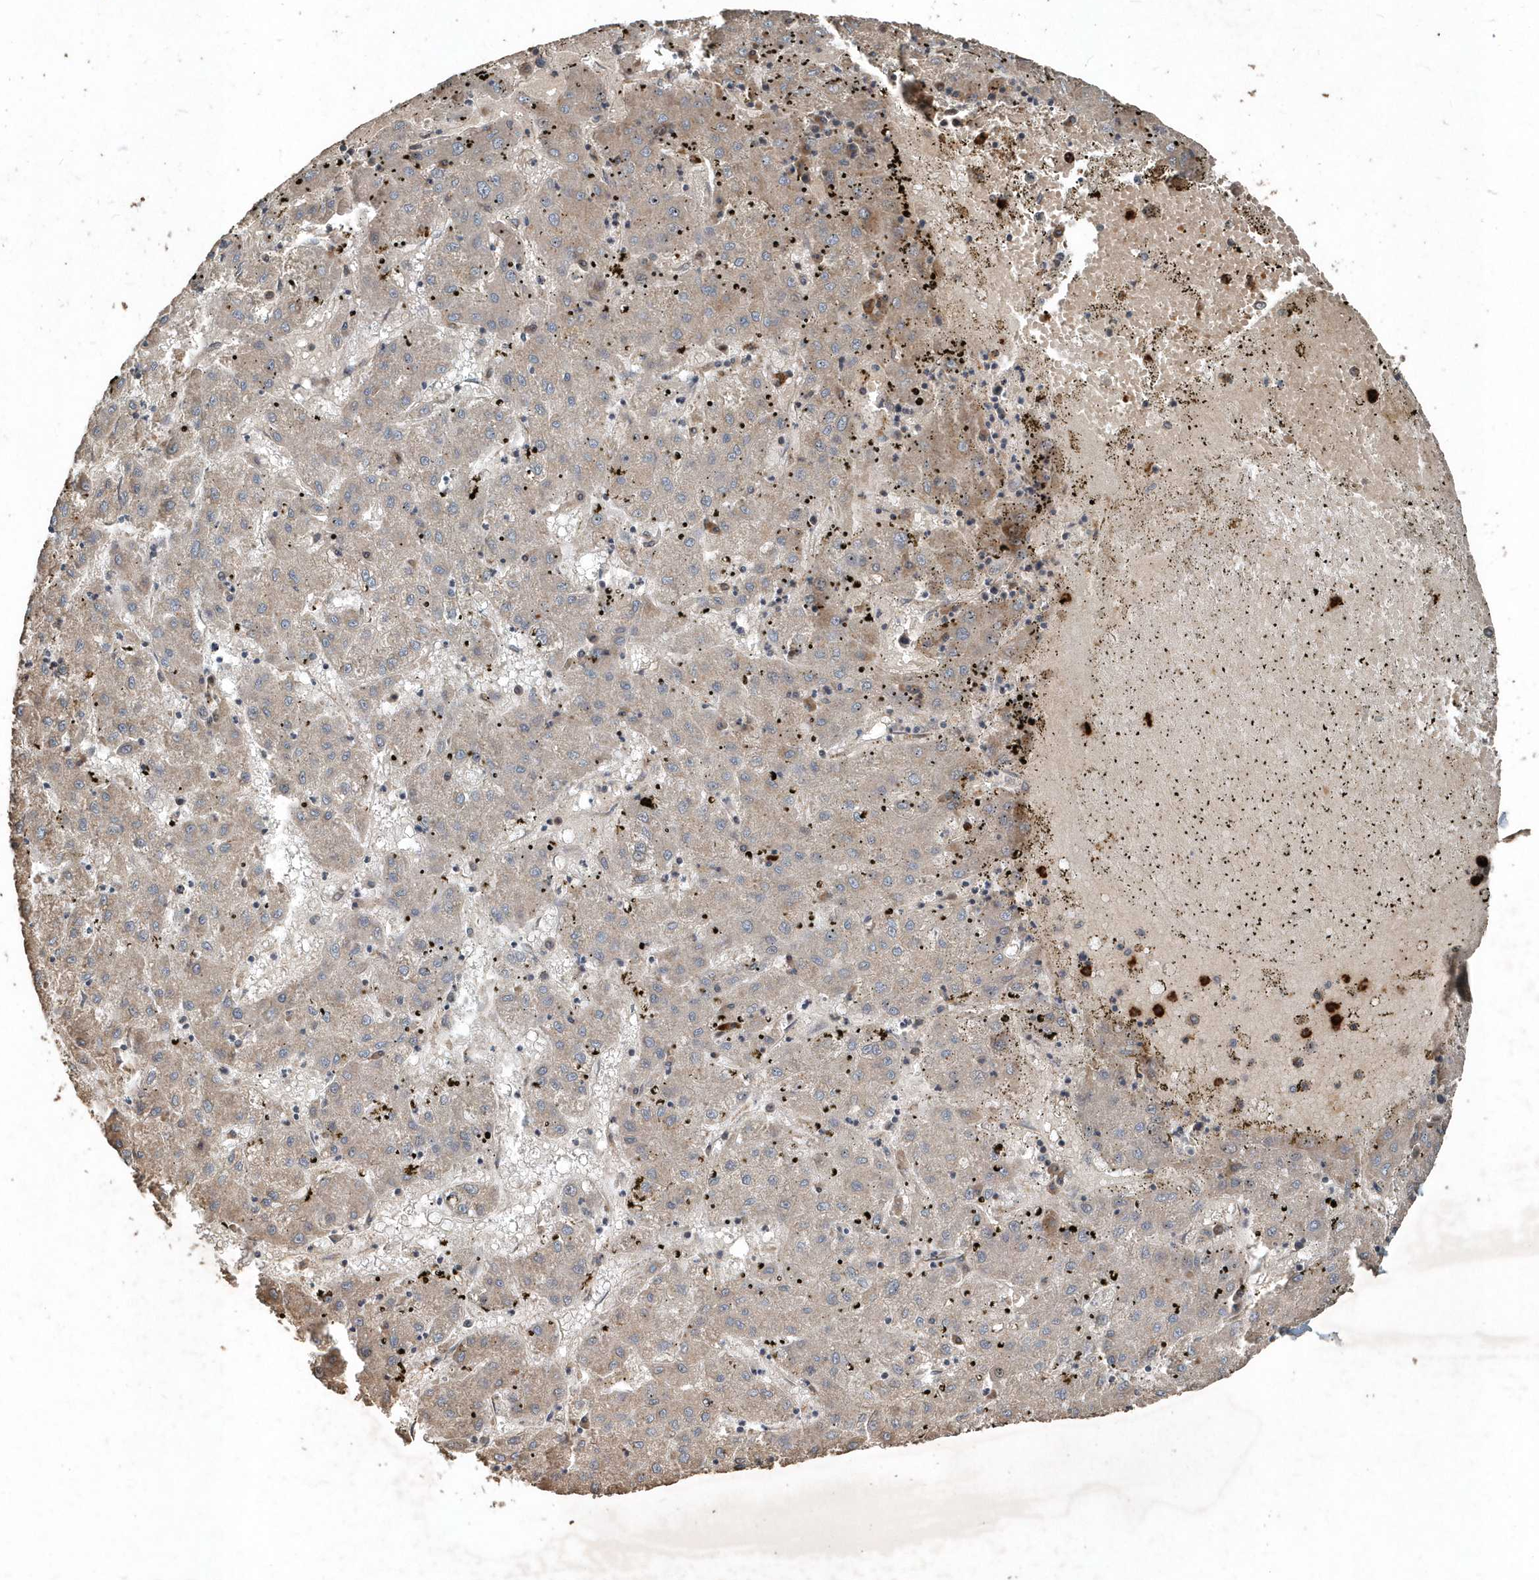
{"staining": {"intensity": "weak", "quantity": "25%-75%", "location": "cytoplasmic/membranous"}, "tissue": "liver cancer", "cell_type": "Tumor cells", "image_type": "cancer", "snomed": [{"axis": "morphology", "description": "Carcinoma, Hepatocellular, NOS"}, {"axis": "topography", "description": "Liver"}], "caption": "Protein staining of liver cancer (hepatocellular carcinoma) tissue reveals weak cytoplasmic/membranous staining in approximately 25%-75% of tumor cells.", "gene": "SCFD2", "patient": {"sex": "male", "age": 72}}